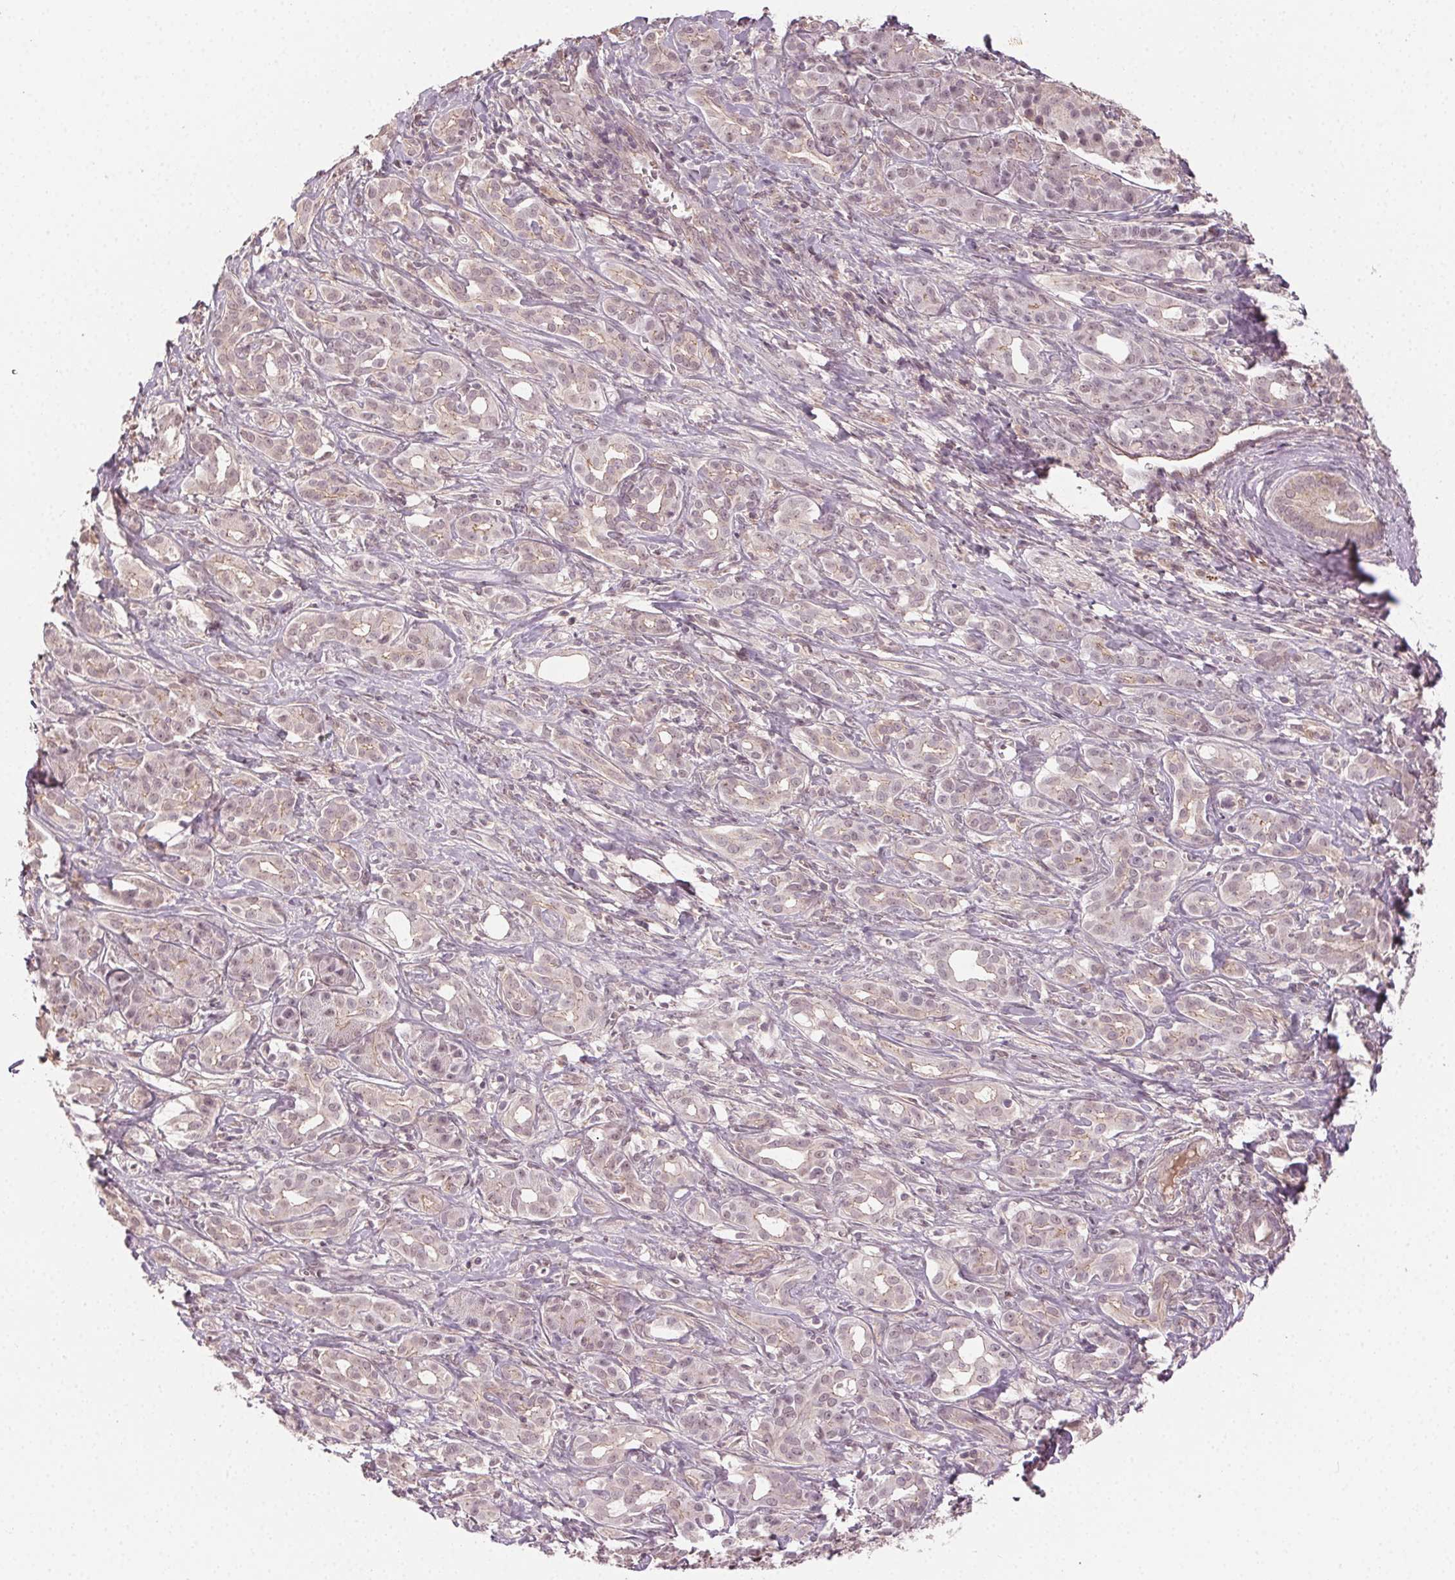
{"staining": {"intensity": "negative", "quantity": "none", "location": "none"}, "tissue": "pancreatic cancer", "cell_type": "Tumor cells", "image_type": "cancer", "snomed": [{"axis": "morphology", "description": "Adenocarcinoma, NOS"}, {"axis": "topography", "description": "Pancreas"}], "caption": "The histopathology image exhibits no significant staining in tumor cells of pancreatic cancer.", "gene": "TUB", "patient": {"sex": "male", "age": 61}}